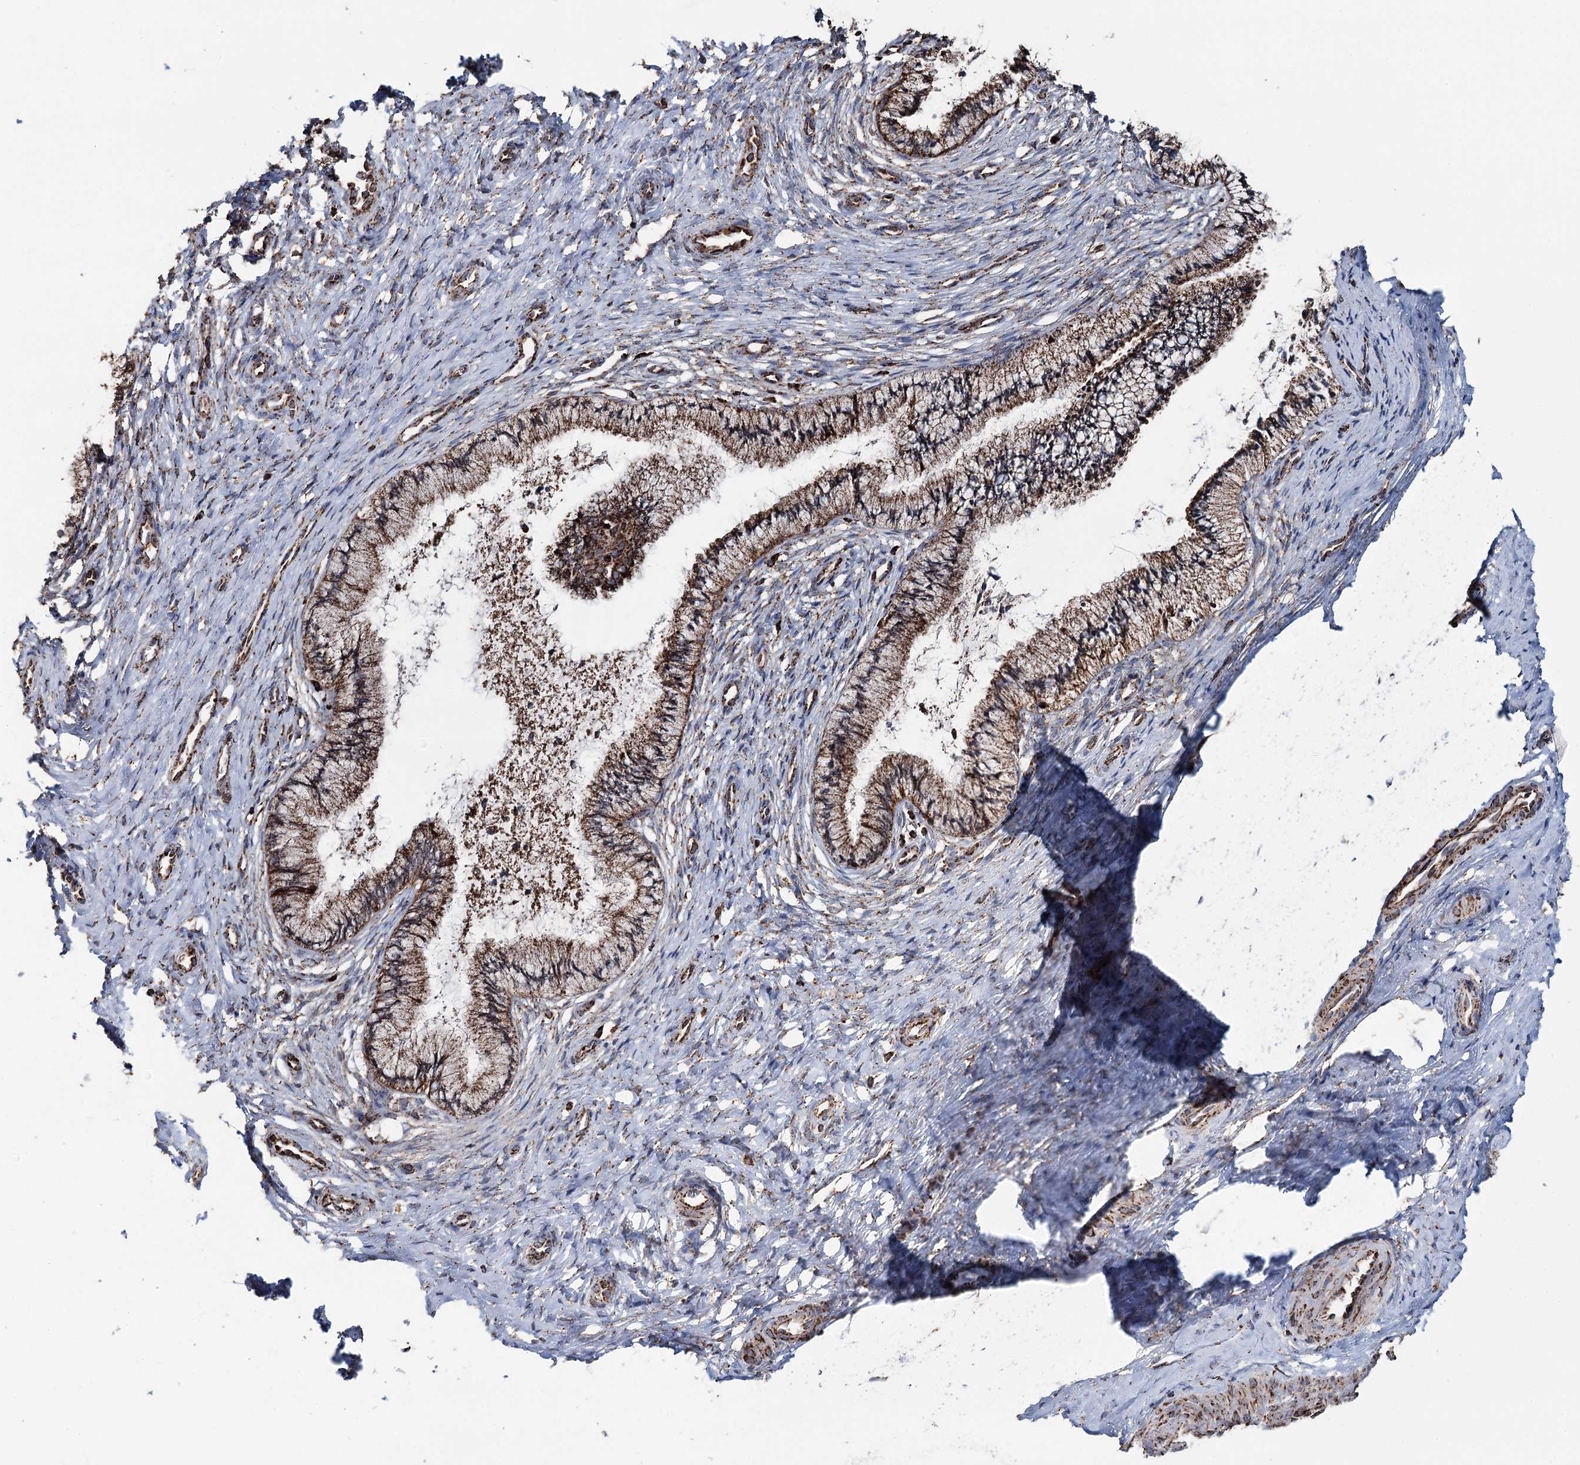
{"staining": {"intensity": "moderate", "quantity": ">75%", "location": "cytoplasmic/membranous"}, "tissue": "cervix", "cell_type": "Glandular cells", "image_type": "normal", "snomed": [{"axis": "morphology", "description": "Normal tissue, NOS"}, {"axis": "topography", "description": "Cervix"}], "caption": "Protein expression analysis of normal human cervix reveals moderate cytoplasmic/membranous positivity in approximately >75% of glandular cells. (IHC, brightfield microscopy, high magnification).", "gene": "APH1A", "patient": {"sex": "female", "age": 36}}